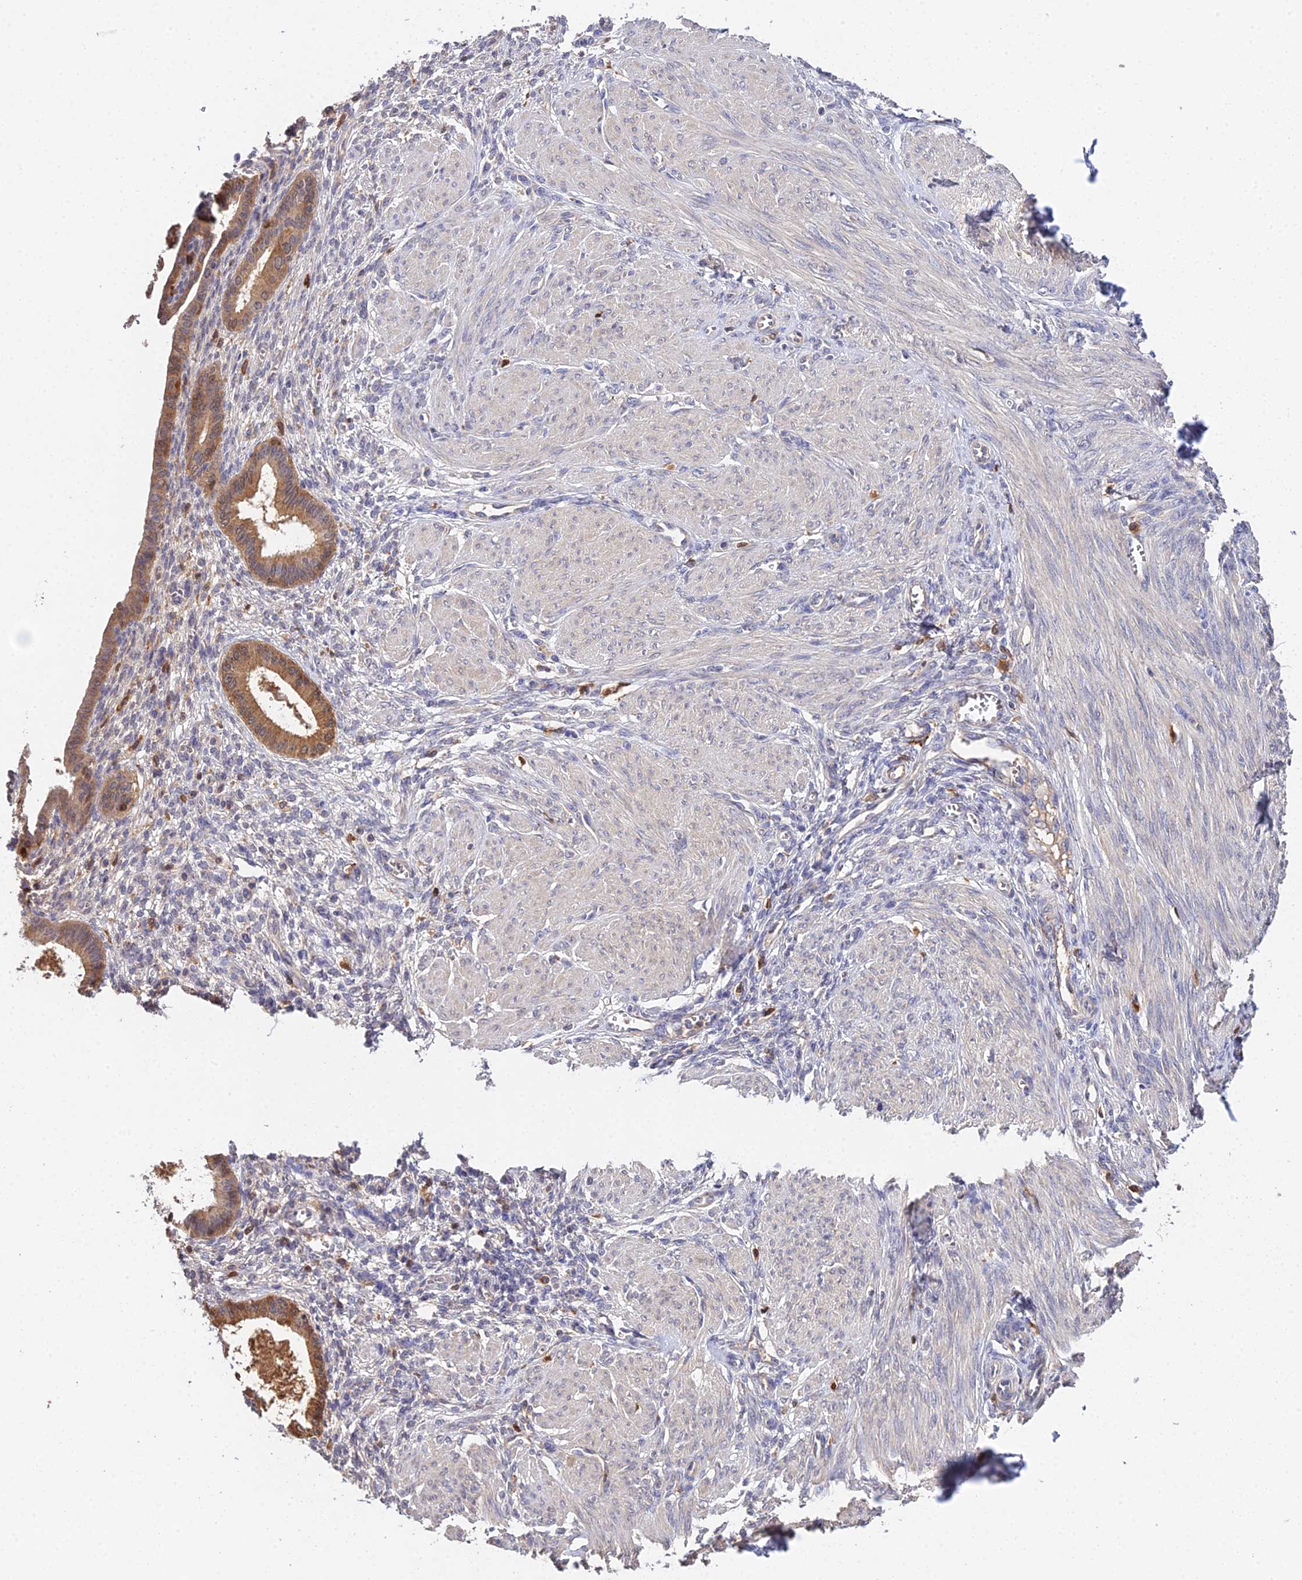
{"staining": {"intensity": "negative", "quantity": "none", "location": "none"}, "tissue": "endometrium", "cell_type": "Cells in endometrial stroma", "image_type": "normal", "snomed": [{"axis": "morphology", "description": "Normal tissue, NOS"}, {"axis": "topography", "description": "Endometrium"}], "caption": "Immunohistochemistry (IHC) image of unremarkable endometrium: human endometrium stained with DAB exhibits no significant protein expression in cells in endometrial stroma. (Stains: DAB immunohistochemistry (IHC) with hematoxylin counter stain, Microscopy: brightfield microscopy at high magnification).", "gene": "FBP1", "patient": {"sex": "female", "age": 72}}